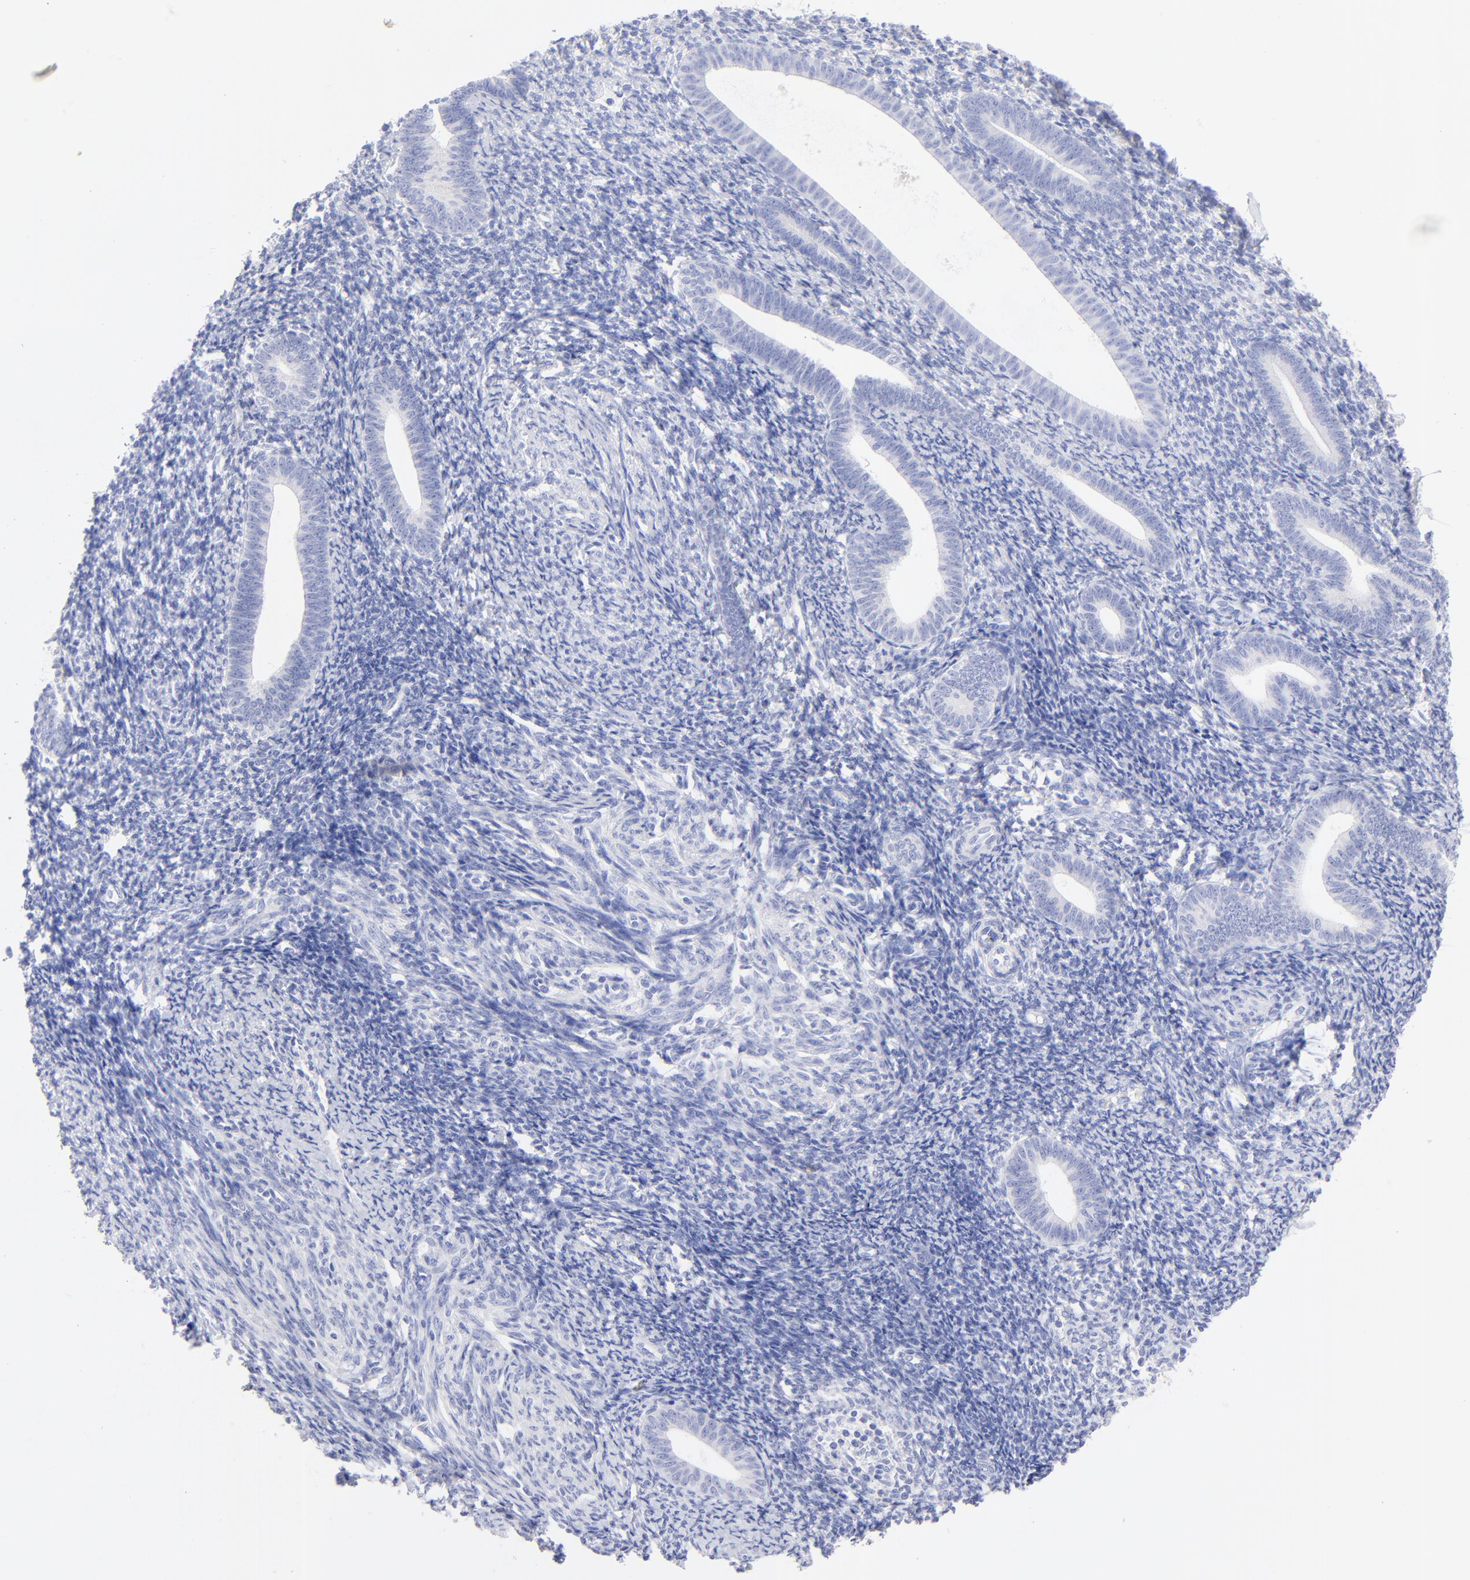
{"staining": {"intensity": "moderate", "quantity": ">75%", "location": "cytoplasmic/membranous"}, "tissue": "endometrium", "cell_type": "Cells in endometrial stroma", "image_type": "normal", "snomed": [{"axis": "morphology", "description": "Normal tissue, NOS"}, {"axis": "topography", "description": "Endometrium"}], "caption": "The histopathology image reveals a brown stain indicating the presence of a protein in the cytoplasmic/membranous of cells in endometrial stroma in endometrium.", "gene": "C1QTNF6", "patient": {"sex": "female", "age": 57}}